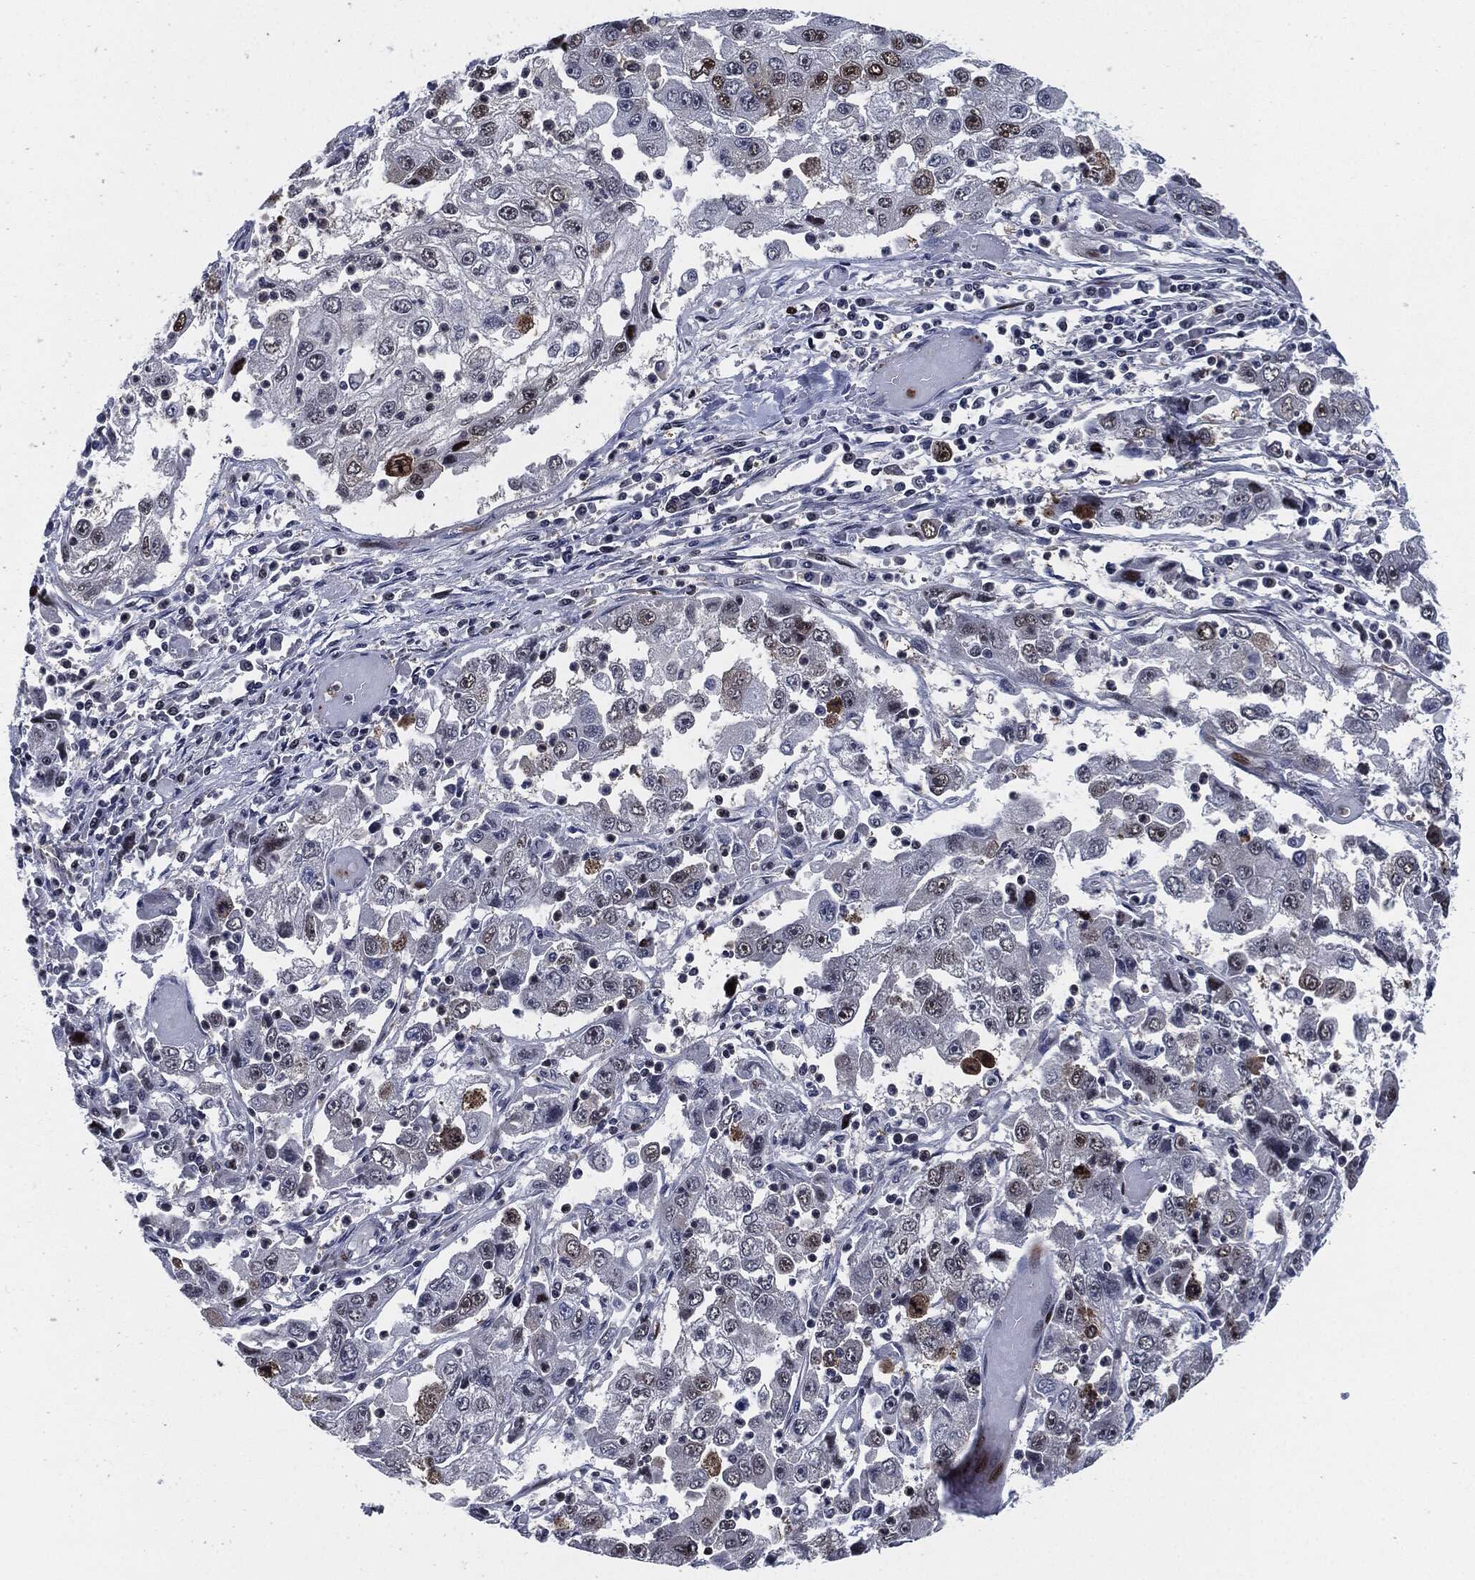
{"staining": {"intensity": "strong", "quantity": "25%-75%", "location": "nuclear"}, "tissue": "cervical cancer", "cell_type": "Tumor cells", "image_type": "cancer", "snomed": [{"axis": "morphology", "description": "Squamous cell carcinoma, NOS"}, {"axis": "topography", "description": "Cervix"}], "caption": "This is a micrograph of immunohistochemistry (IHC) staining of cervical squamous cell carcinoma, which shows strong staining in the nuclear of tumor cells.", "gene": "AKT2", "patient": {"sex": "female", "age": 36}}